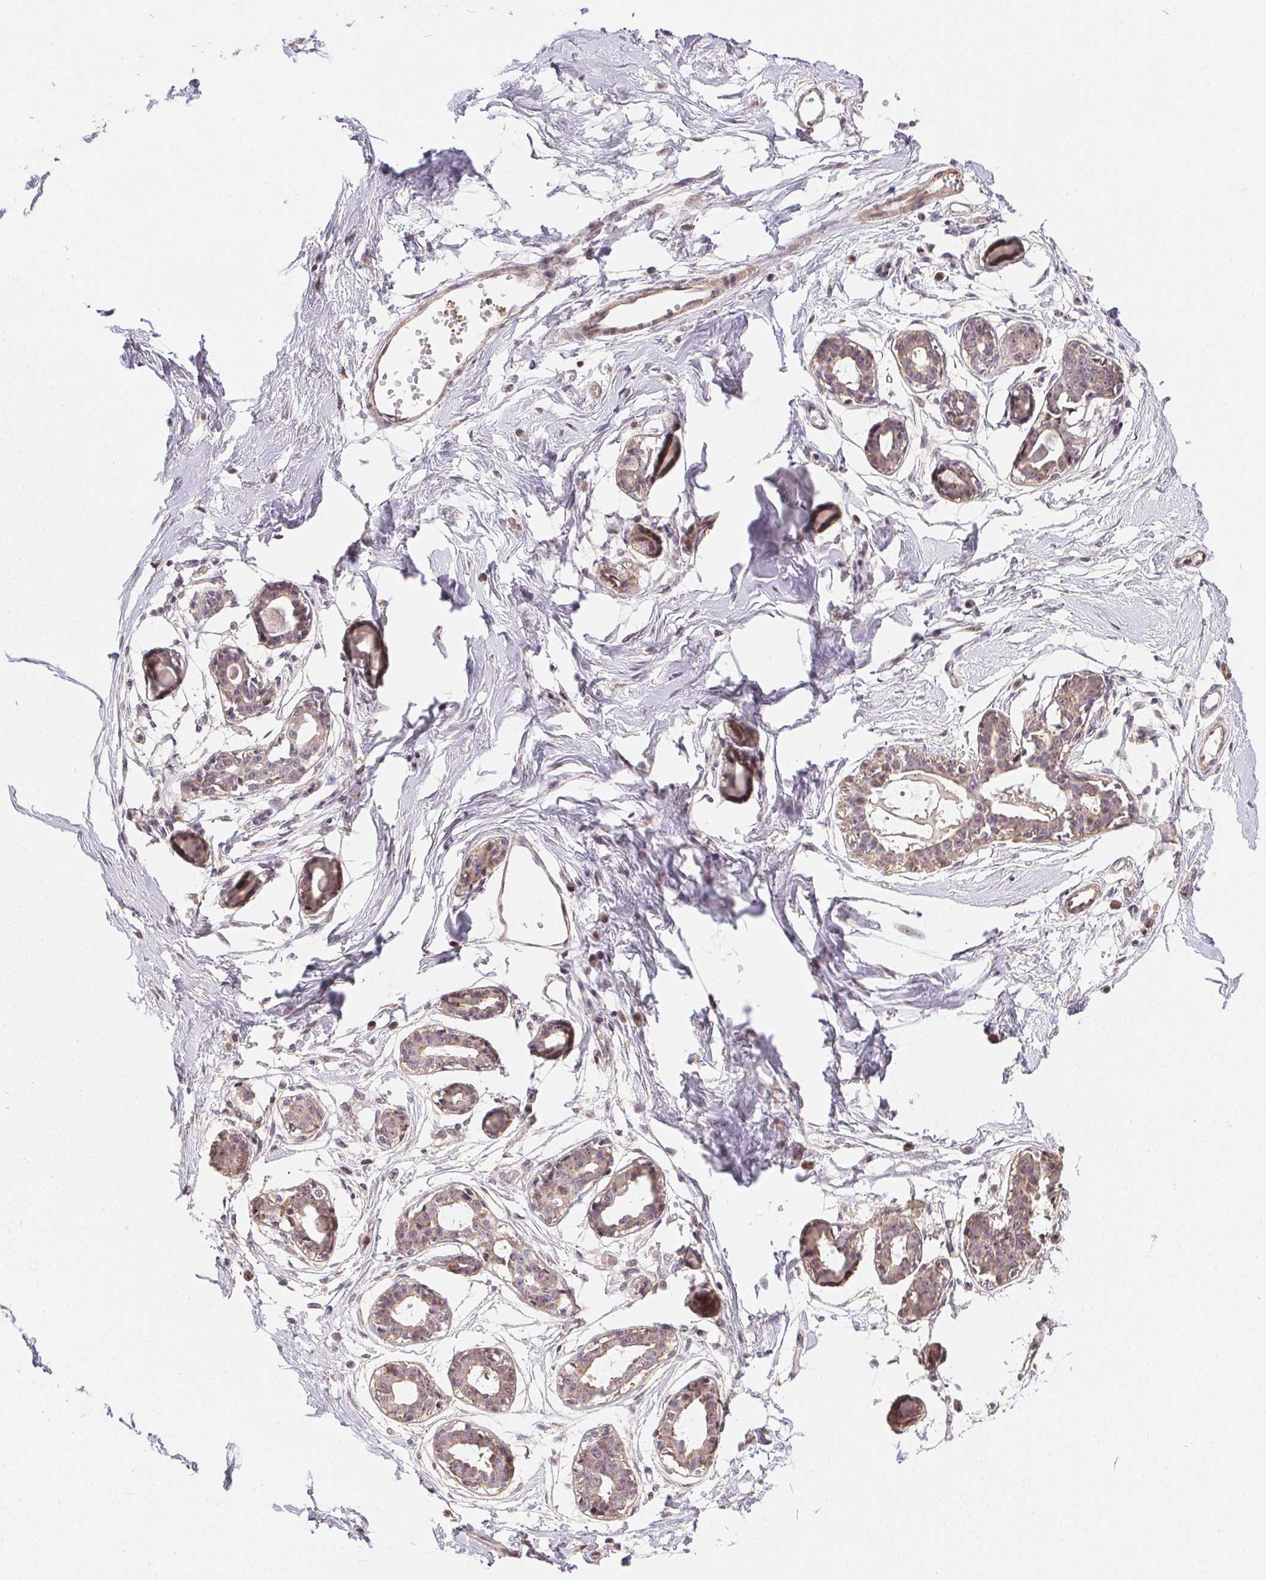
{"staining": {"intensity": "weak", "quantity": "25%-75%", "location": "cytoplasmic/membranous"}, "tissue": "breast", "cell_type": "Adipocytes", "image_type": "normal", "snomed": [{"axis": "morphology", "description": "Normal tissue, NOS"}, {"axis": "topography", "description": "Breast"}], "caption": "Immunohistochemistry micrograph of benign breast: human breast stained using immunohistochemistry reveals low levels of weak protein expression localized specifically in the cytoplasmic/membranous of adipocytes, appearing as a cytoplasmic/membranous brown color.", "gene": "REV3L", "patient": {"sex": "female", "age": 45}}